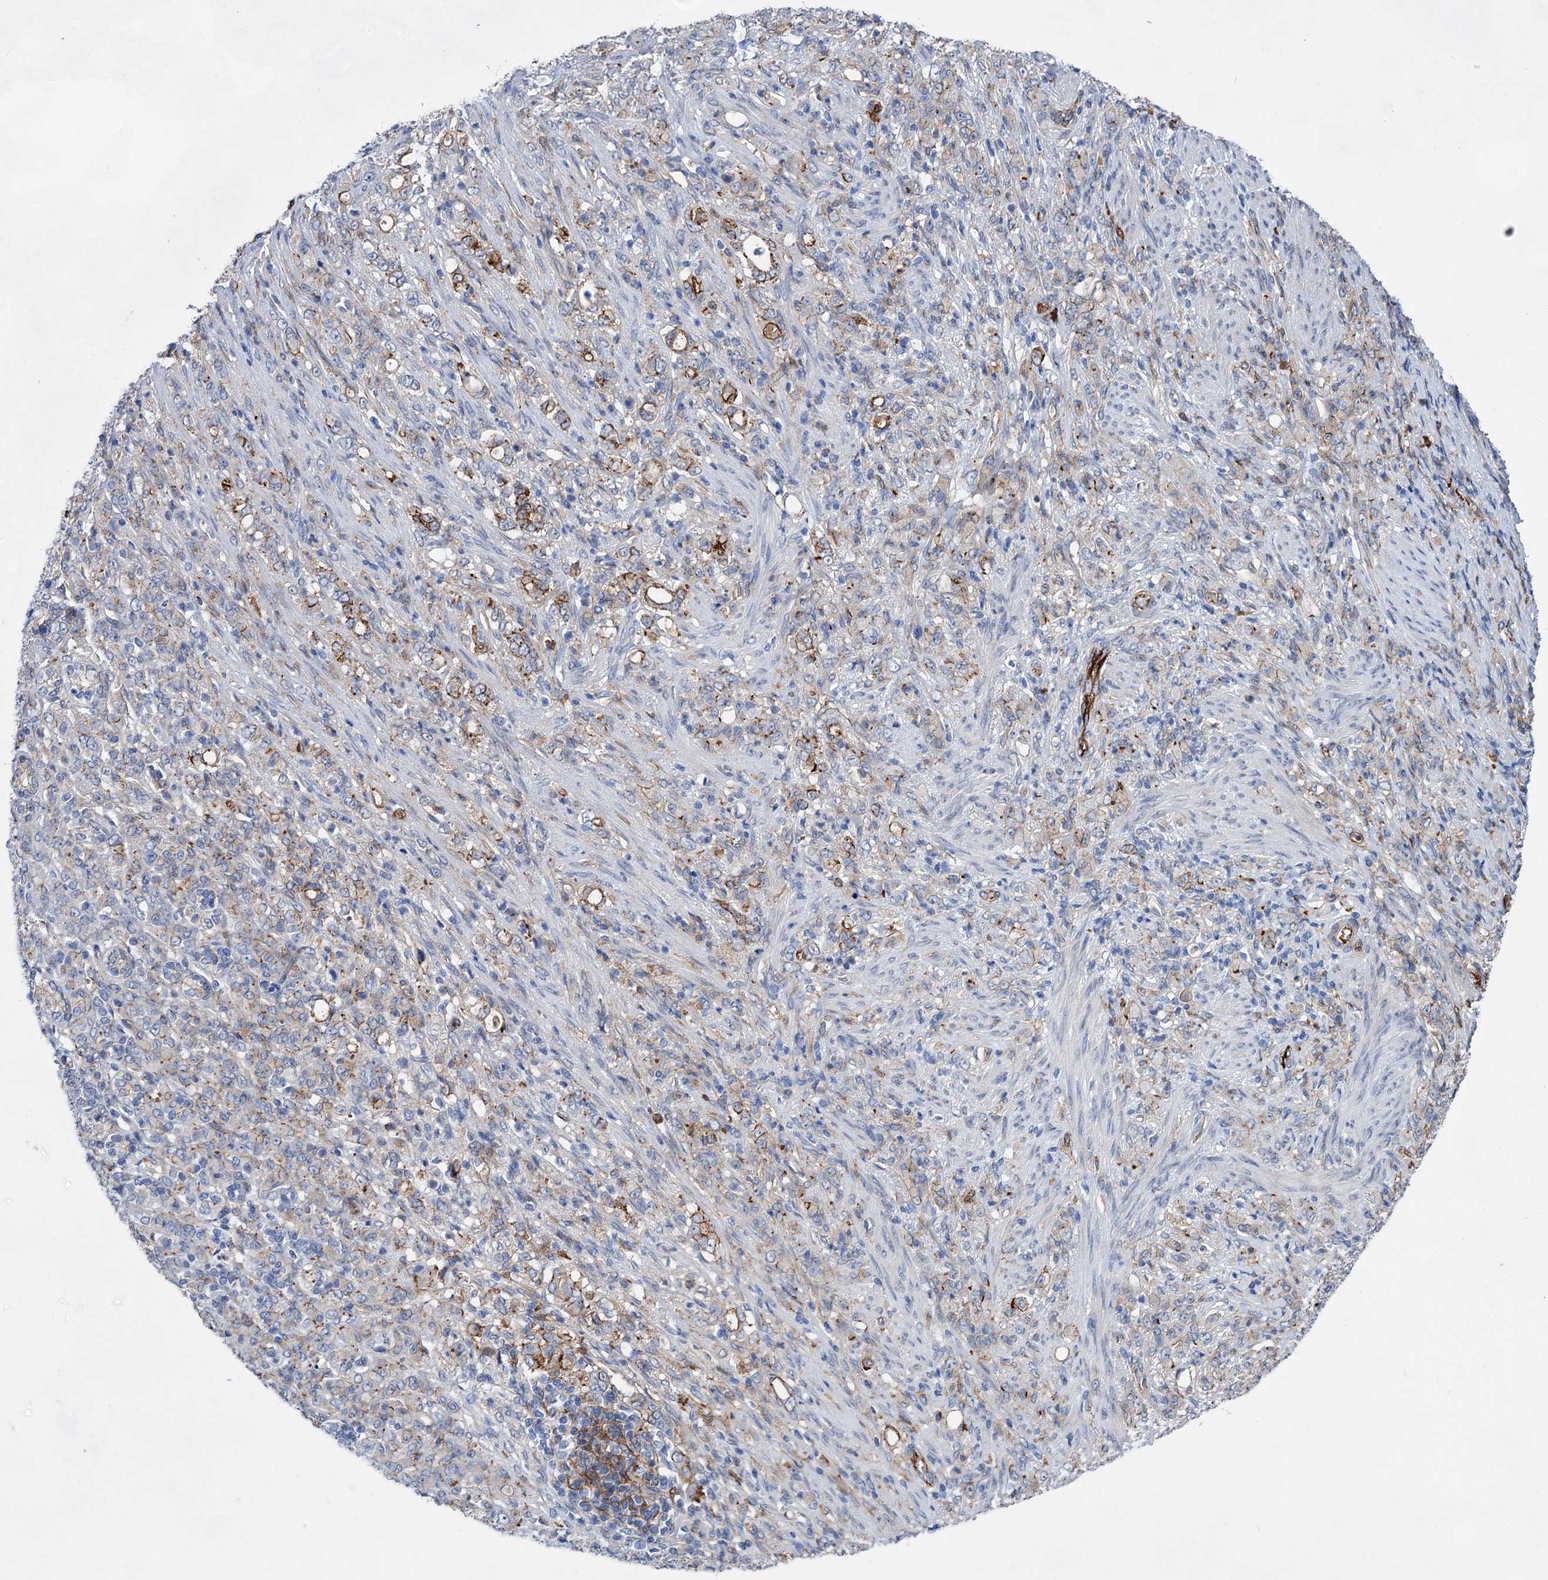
{"staining": {"intensity": "moderate", "quantity": "25%-75%", "location": "cytoplasmic/membranous"}, "tissue": "stomach cancer", "cell_type": "Tumor cells", "image_type": "cancer", "snomed": [{"axis": "morphology", "description": "Adenocarcinoma, NOS"}, {"axis": "topography", "description": "Stomach"}], "caption": "Adenocarcinoma (stomach) tissue reveals moderate cytoplasmic/membranous expression in about 25%-75% of tumor cells (brown staining indicates protein expression, while blue staining denotes nuclei).", "gene": "TMTC3", "patient": {"sex": "female", "age": 79}}